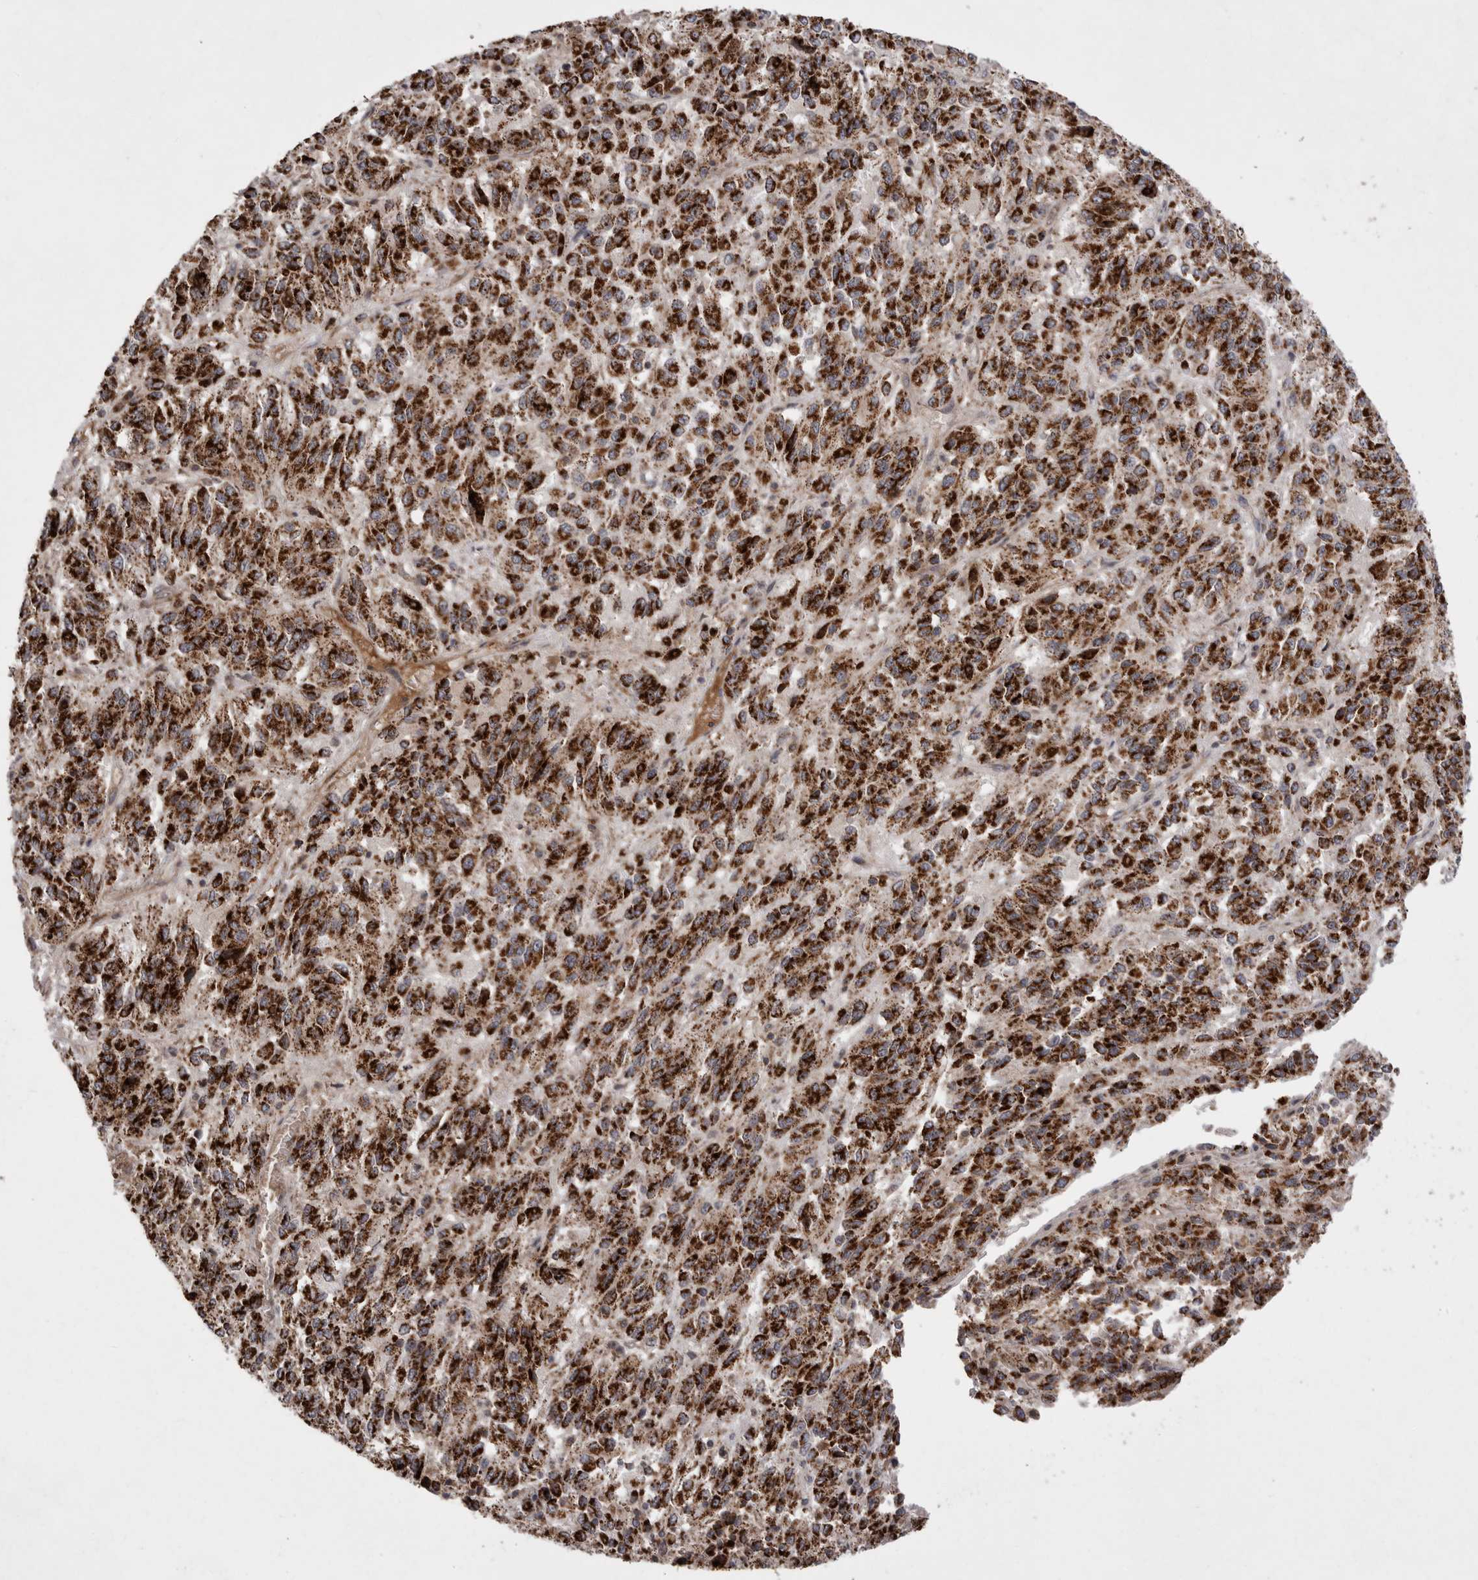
{"staining": {"intensity": "strong", "quantity": ">75%", "location": "cytoplasmic/membranous"}, "tissue": "melanoma", "cell_type": "Tumor cells", "image_type": "cancer", "snomed": [{"axis": "morphology", "description": "Malignant melanoma, Metastatic site"}, {"axis": "topography", "description": "Lung"}], "caption": "Melanoma stained with immunohistochemistry (IHC) shows strong cytoplasmic/membranous positivity in about >75% of tumor cells.", "gene": "KYAT3", "patient": {"sex": "male", "age": 64}}